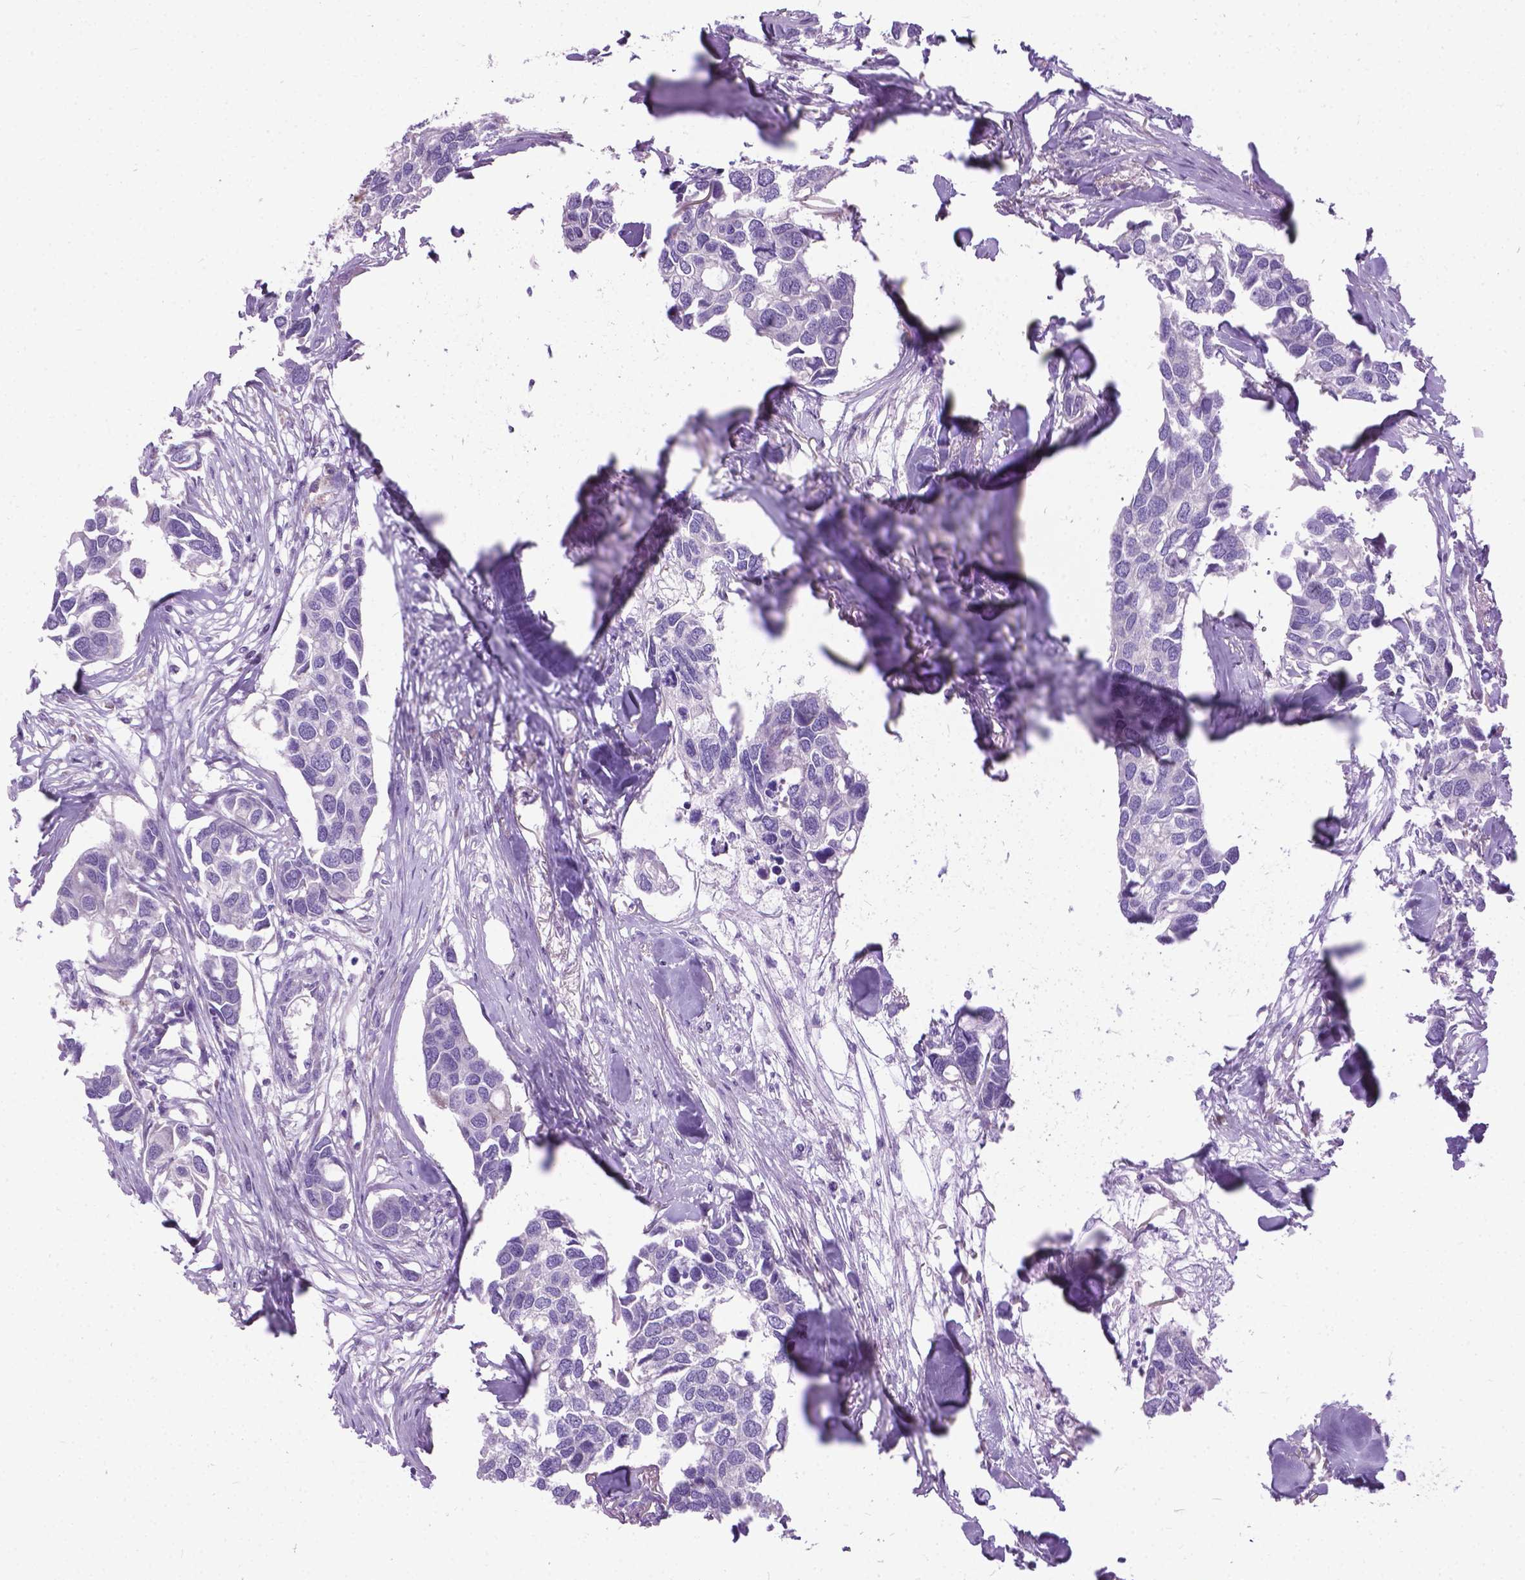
{"staining": {"intensity": "negative", "quantity": "none", "location": "none"}, "tissue": "breast cancer", "cell_type": "Tumor cells", "image_type": "cancer", "snomed": [{"axis": "morphology", "description": "Duct carcinoma"}, {"axis": "topography", "description": "Breast"}], "caption": "This is an immunohistochemistry (IHC) histopathology image of human infiltrating ductal carcinoma (breast). There is no expression in tumor cells.", "gene": "APCDD1L", "patient": {"sex": "female", "age": 83}}